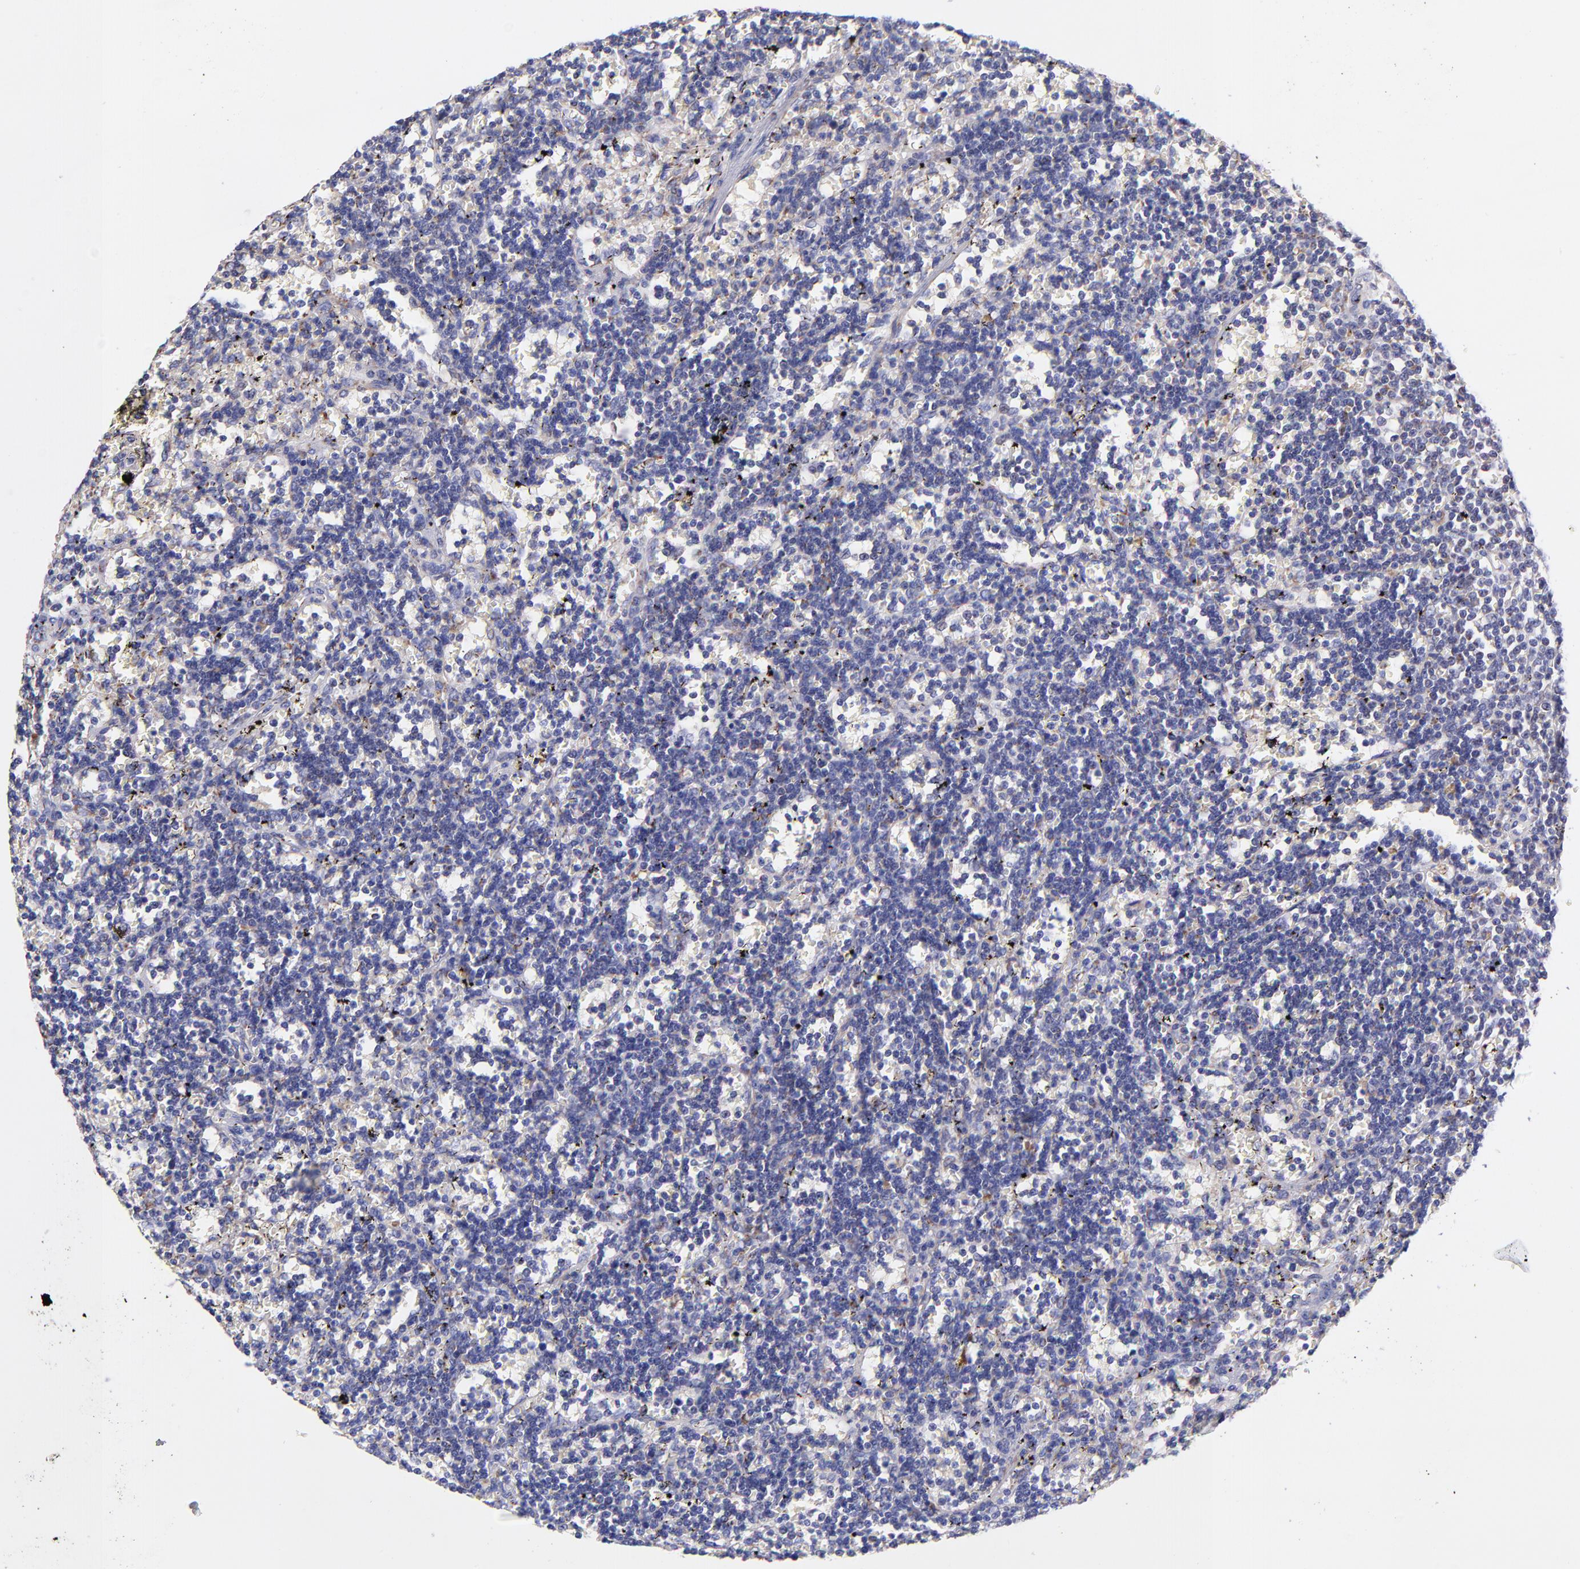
{"staining": {"intensity": "negative", "quantity": "none", "location": "none"}, "tissue": "lymphoma", "cell_type": "Tumor cells", "image_type": "cancer", "snomed": [{"axis": "morphology", "description": "Malignant lymphoma, non-Hodgkin's type, Low grade"}, {"axis": "topography", "description": "Spleen"}], "caption": "Immunohistochemistry (IHC) histopathology image of low-grade malignant lymphoma, non-Hodgkin's type stained for a protein (brown), which reveals no expression in tumor cells.", "gene": "NDUFB7", "patient": {"sex": "male", "age": 60}}